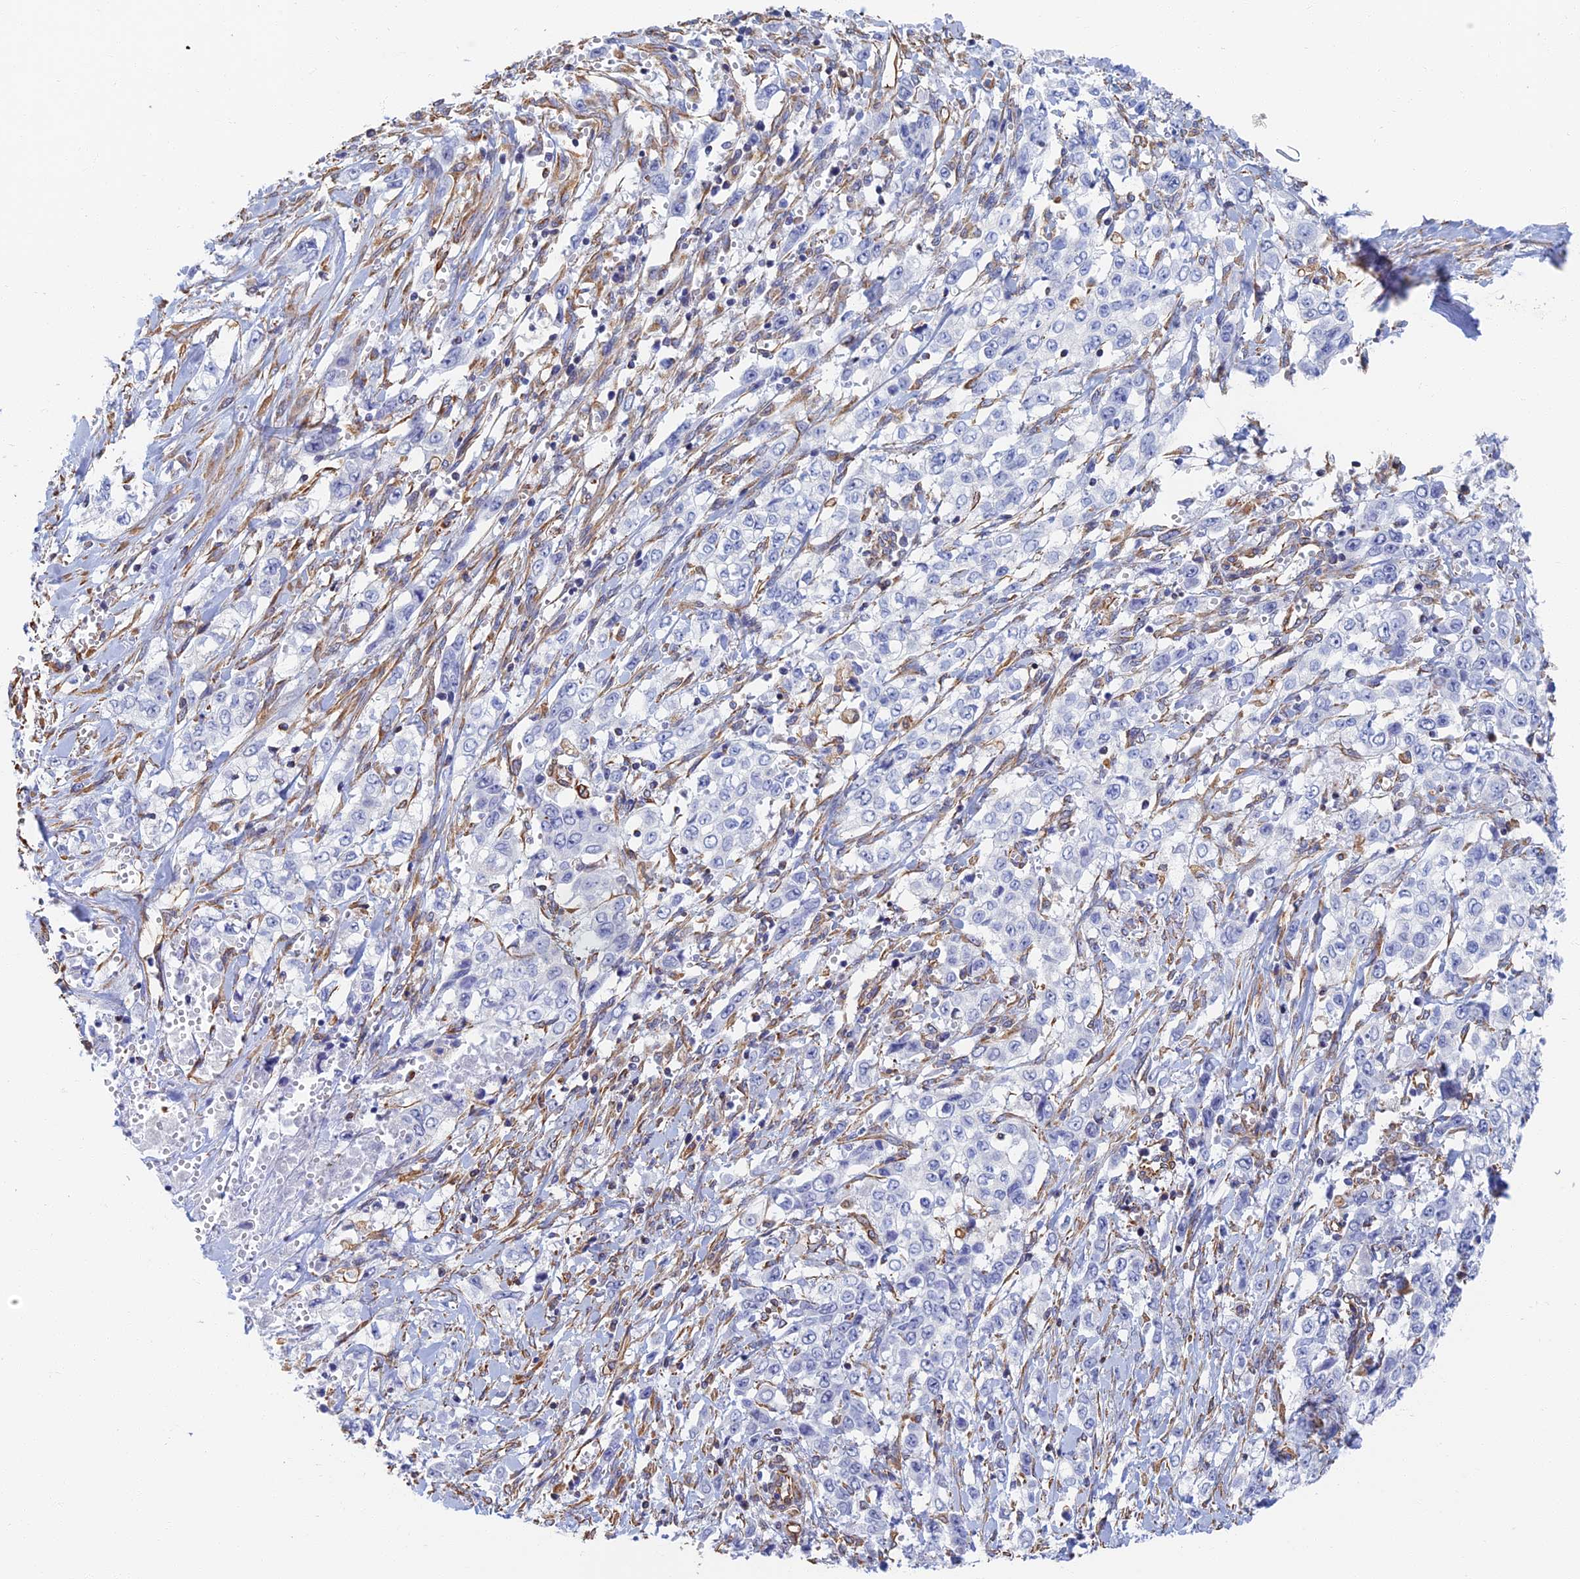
{"staining": {"intensity": "negative", "quantity": "none", "location": "none"}, "tissue": "stomach cancer", "cell_type": "Tumor cells", "image_type": "cancer", "snomed": [{"axis": "morphology", "description": "Adenocarcinoma, NOS"}, {"axis": "topography", "description": "Stomach, upper"}], "caption": "IHC histopathology image of neoplastic tissue: human stomach cancer (adenocarcinoma) stained with DAB (3,3'-diaminobenzidine) shows no significant protein staining in tumor cells.", "gene": "RMC1", "patient": {"sex": "male", "age": 62}}